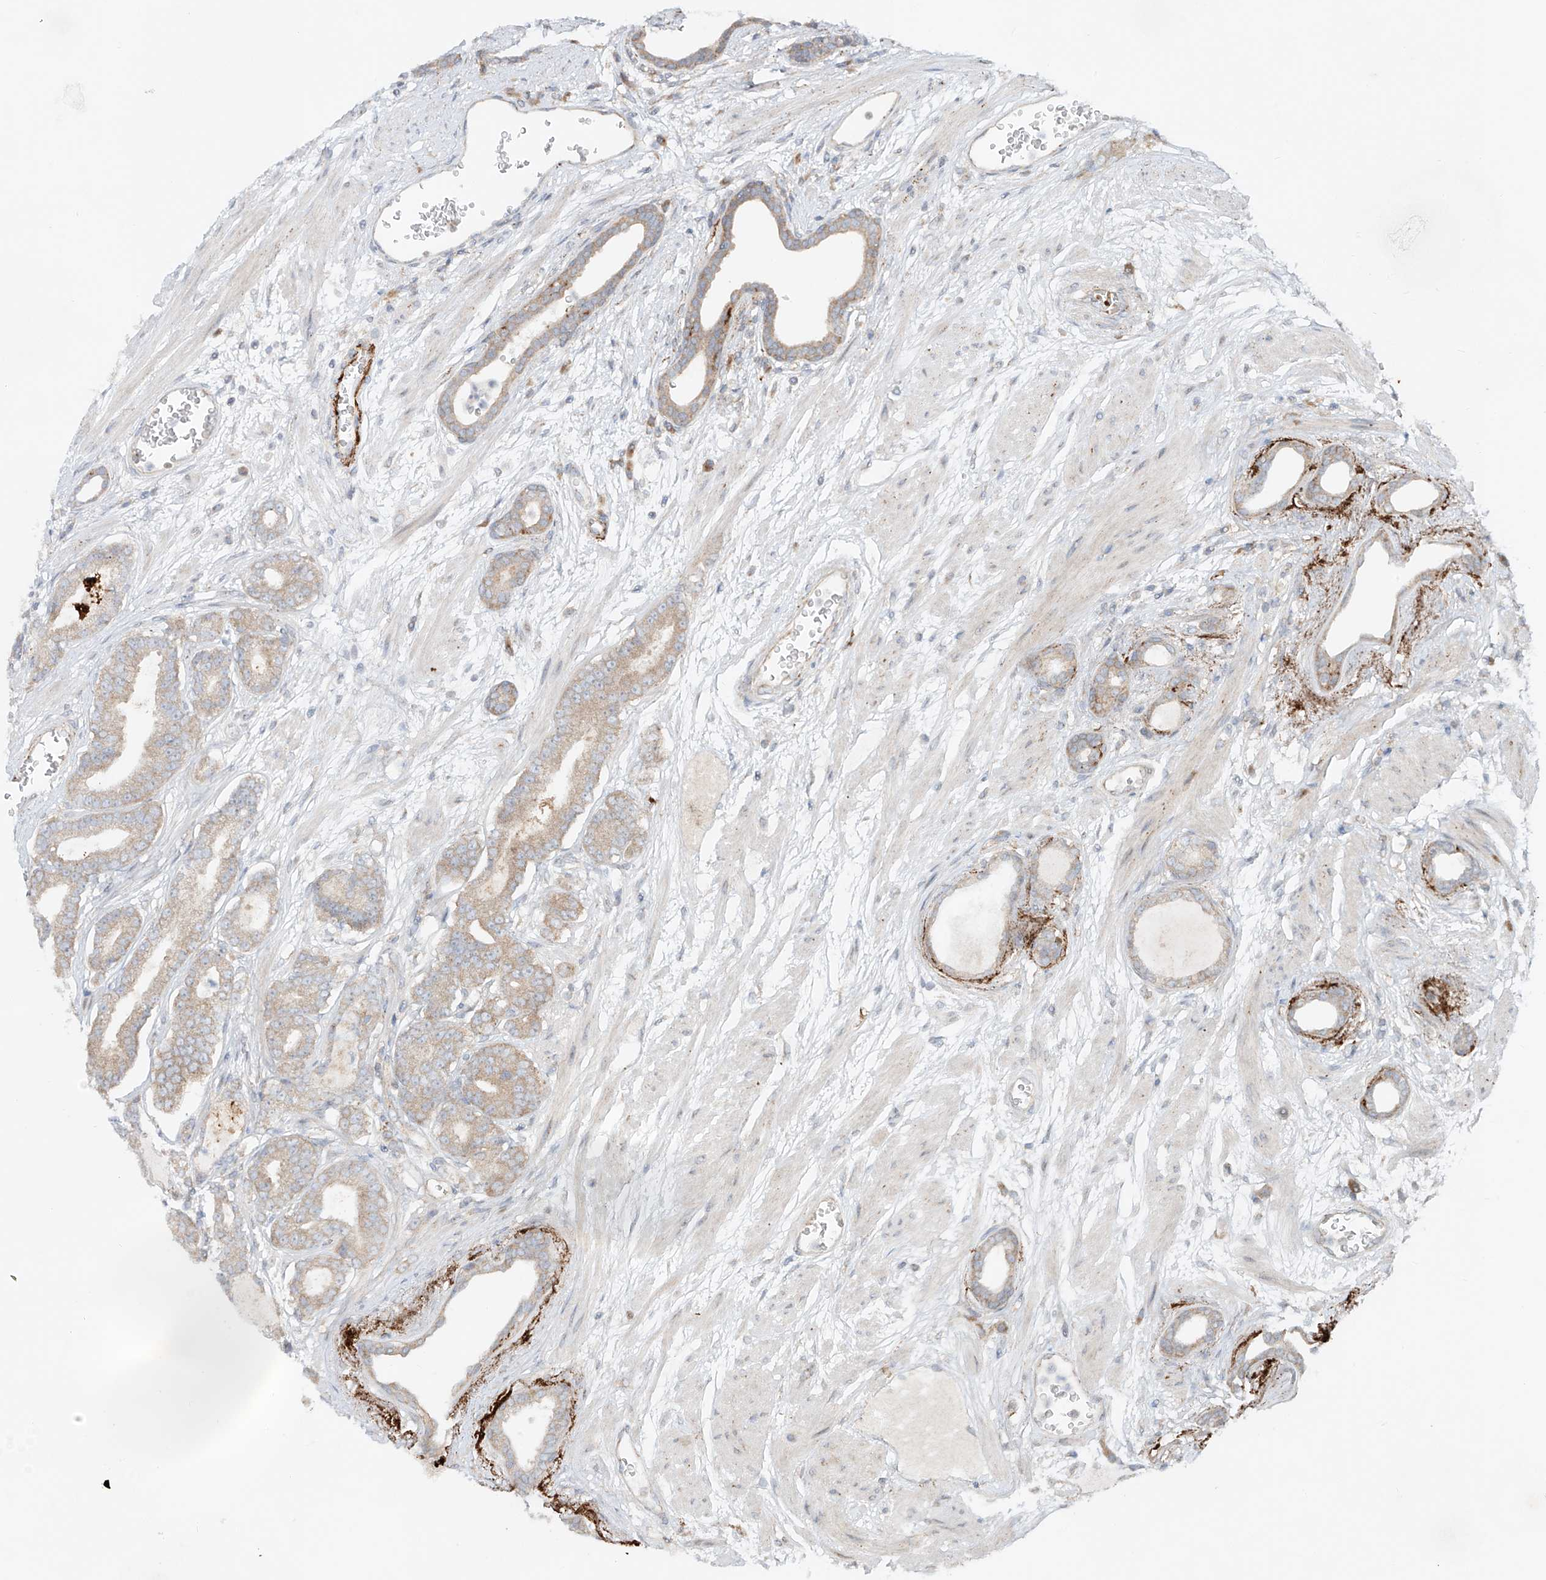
{"staining": {"intensity": "moderate", "quantity": ">75%", "location": "cytoplasmic/membranous"}, "tissue": "prostate cancer", "cell_type": "Tumor cells", "image_type": "cancer", "snomed": [{"axis": "morphology", "description": "Adenocarcinoma, Low grade"}, {"axis": "topography", "description": "Prostate"}], "caption": "Immunohistochemical staining of prostate cancer (low-grade adenocarcinoma) reveals medium levels of moderate cytoplasmic/membranous protein expression in about >75% of tumor cells.", "gene": "TJAP1", "patient": {"sex": "male", "age": 60}}